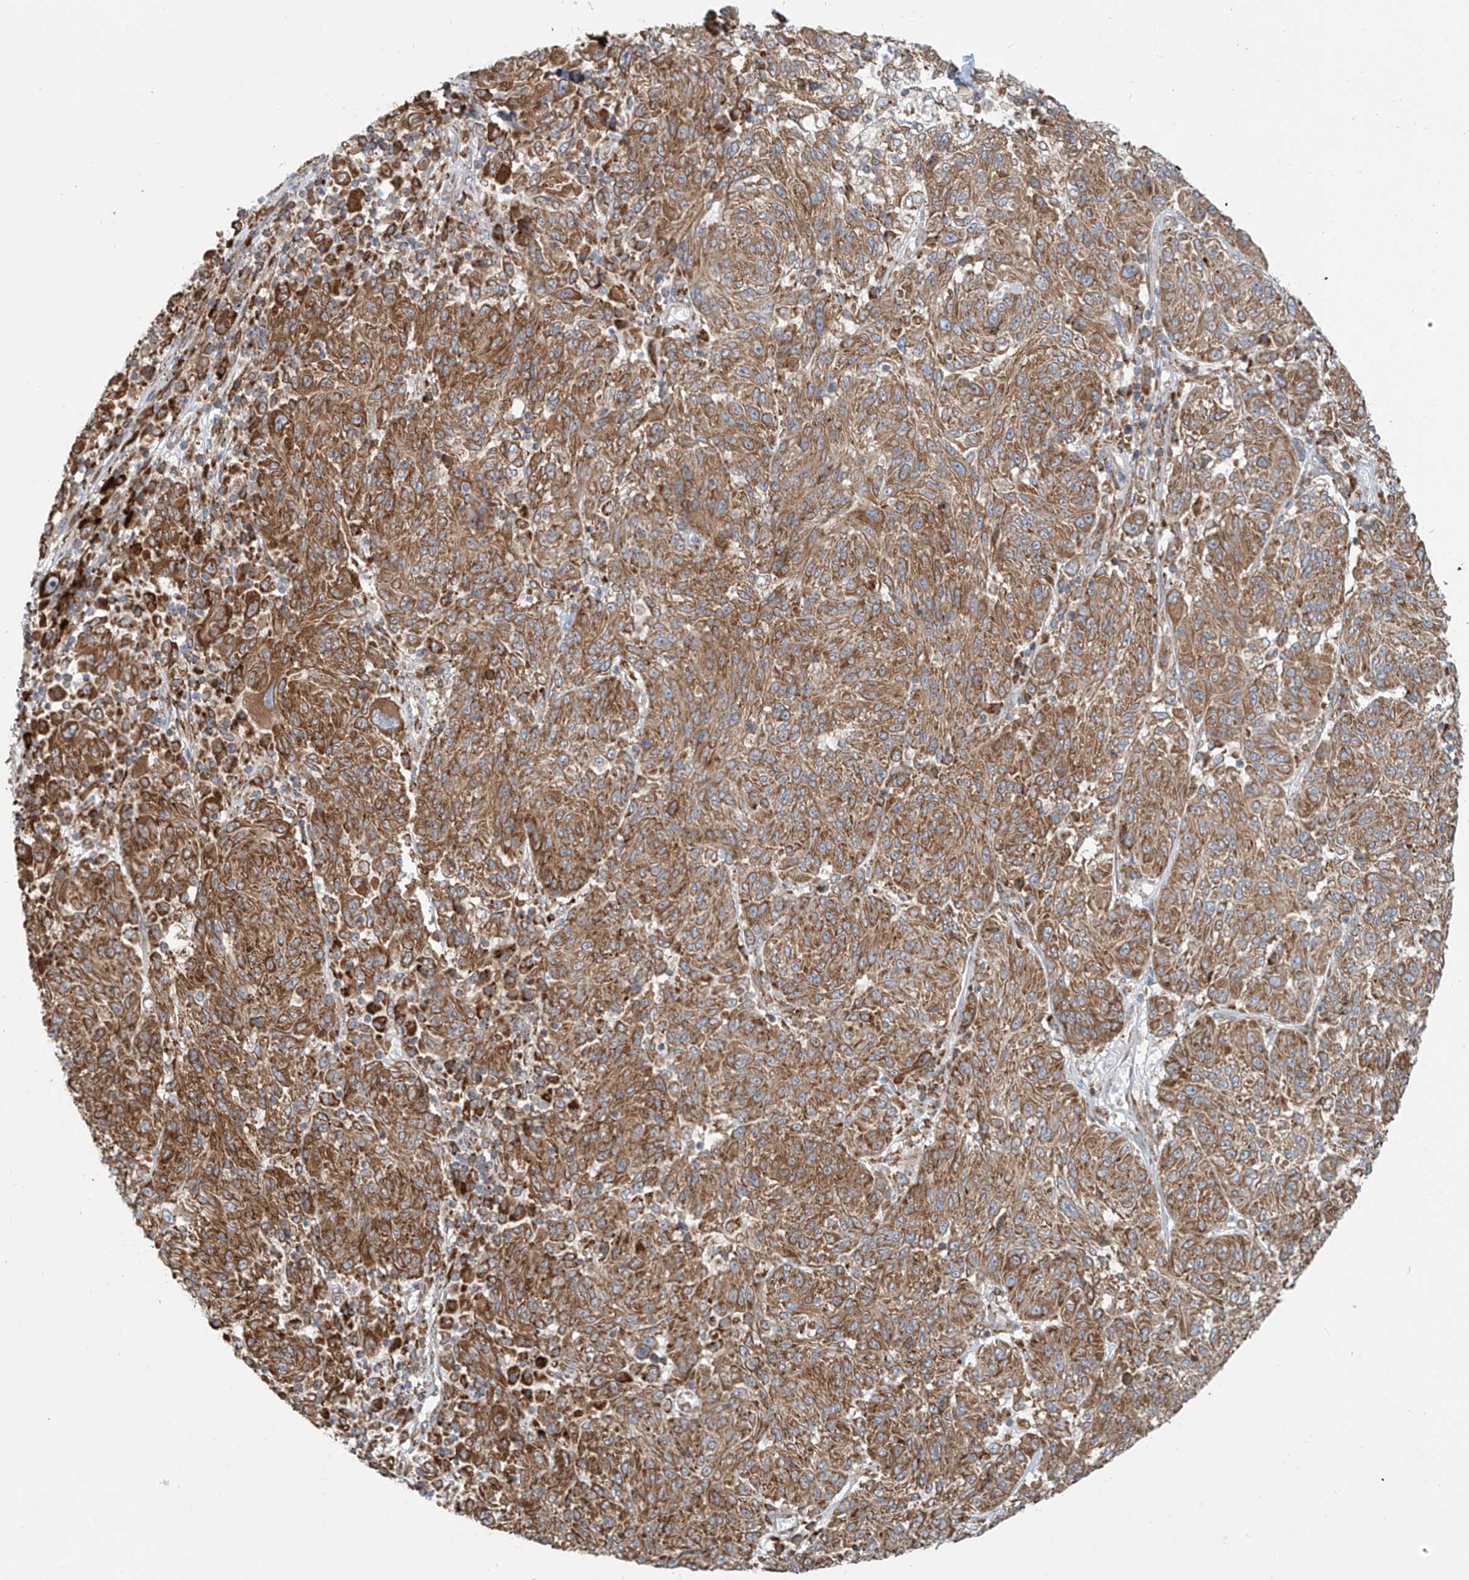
{"staining": {"intensity": "moderate", "quantity": ">75%", "location": "cytoplasmic/membranous"}, "tissue": "melanoma", "cell_type": "Tumor cells", "image_type": "cancer", "snomed": [{"axis": "morphology", "description": "Malignant melanoma, NOS"}, {"axis": "topography", "description": "Skin"}], "caption": "Immunohistochemical staining of human malignant melanoma displays medium levels of moderate cytoplasmic/membranous positivity in approximately >75% of tumor cells.", "gene": "KATNIP", "patient": {"sex": "male", "age": 53}}